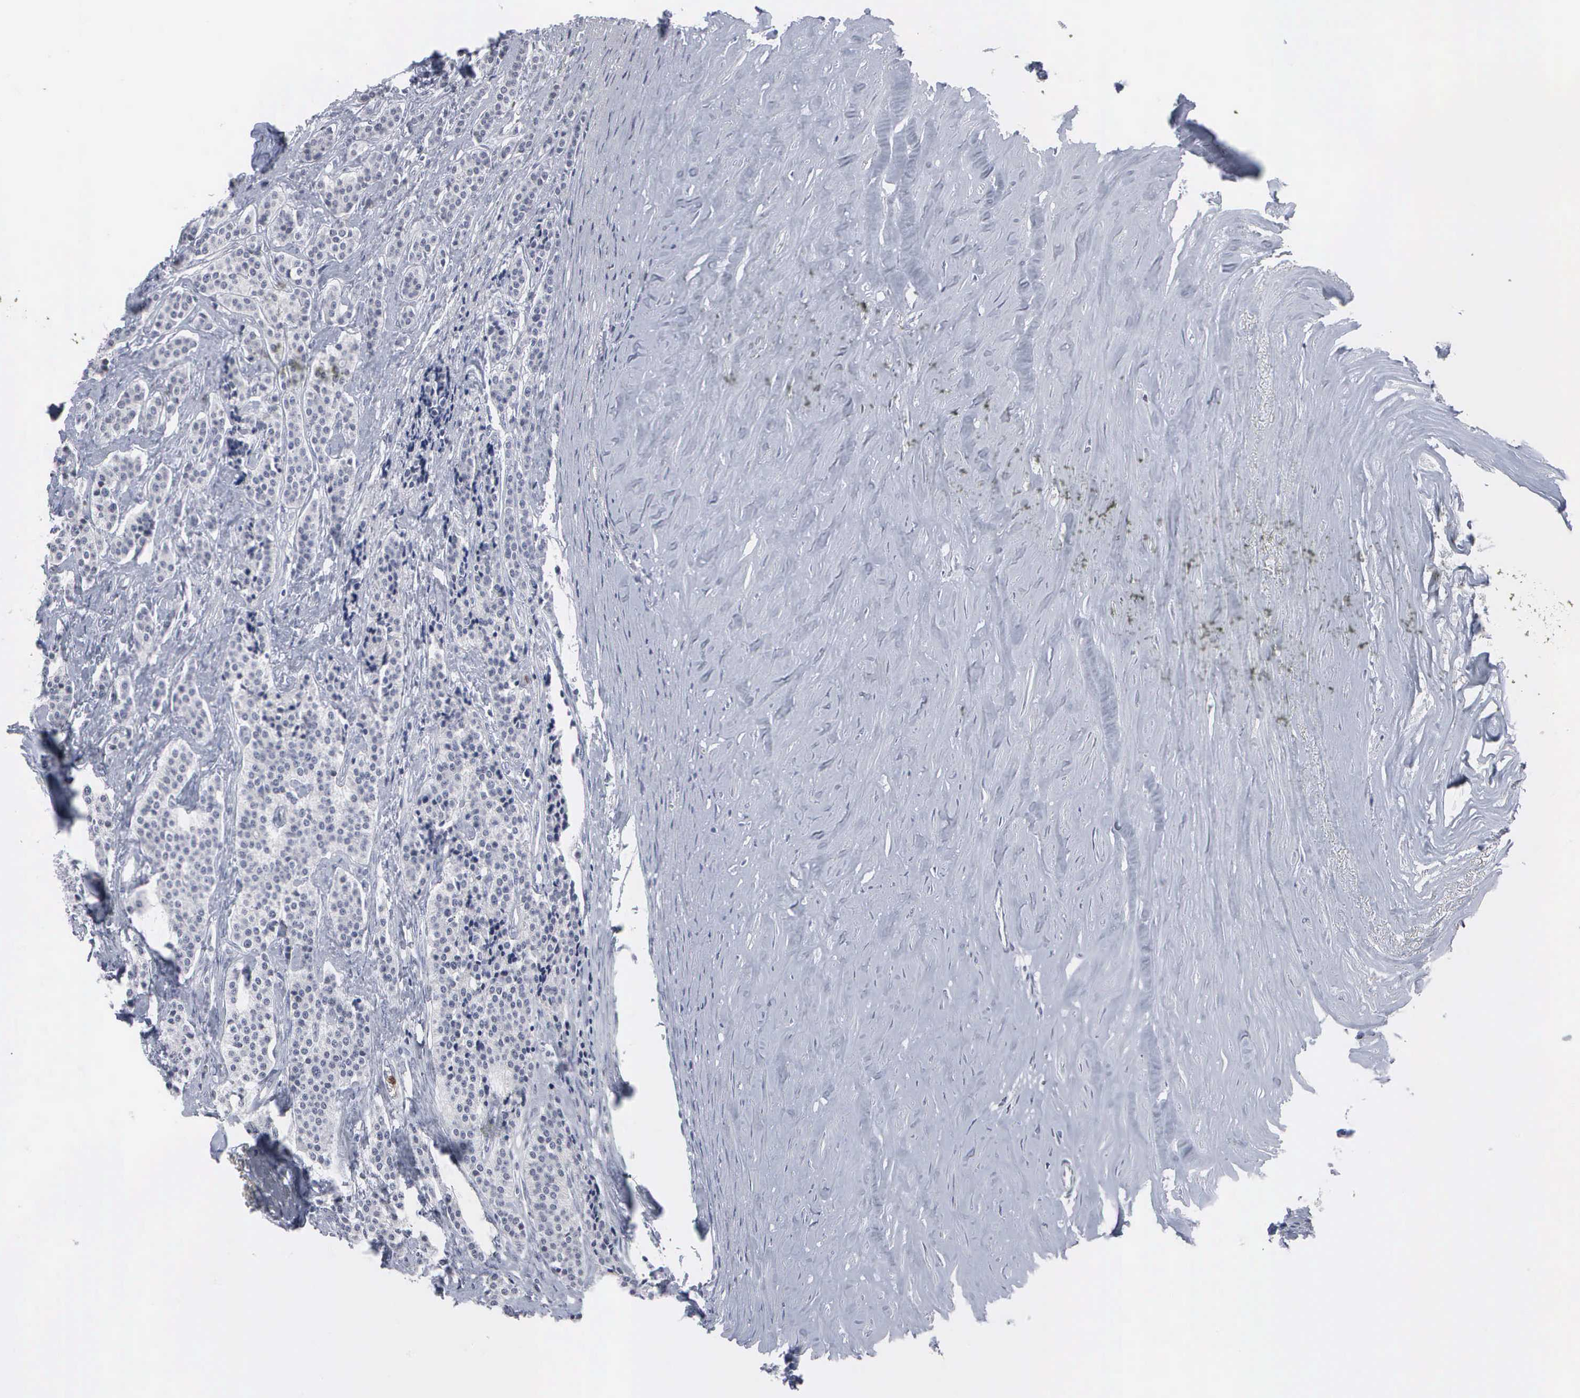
{"staining": {"intensity": "negative", "quantity": "none", "location": "none"}, "tissue": "carcinoid", "cell_type": "Tumor cells", "image_type": "cancer", "snomed": [{"axis": "morphology", "description": "Carcinoid, malignant, NOS"}, {"axis": "topography", "description": "Small intestine"}], "caption": "This histopathology image is of carcinoid stained with immunohistochemistry to label a protein in brown with the nuclei are counter-stained blue. There is no expression in tumor cells.", "gene": "SPIN3", "patient": {"sex": "male", "age": 63}}